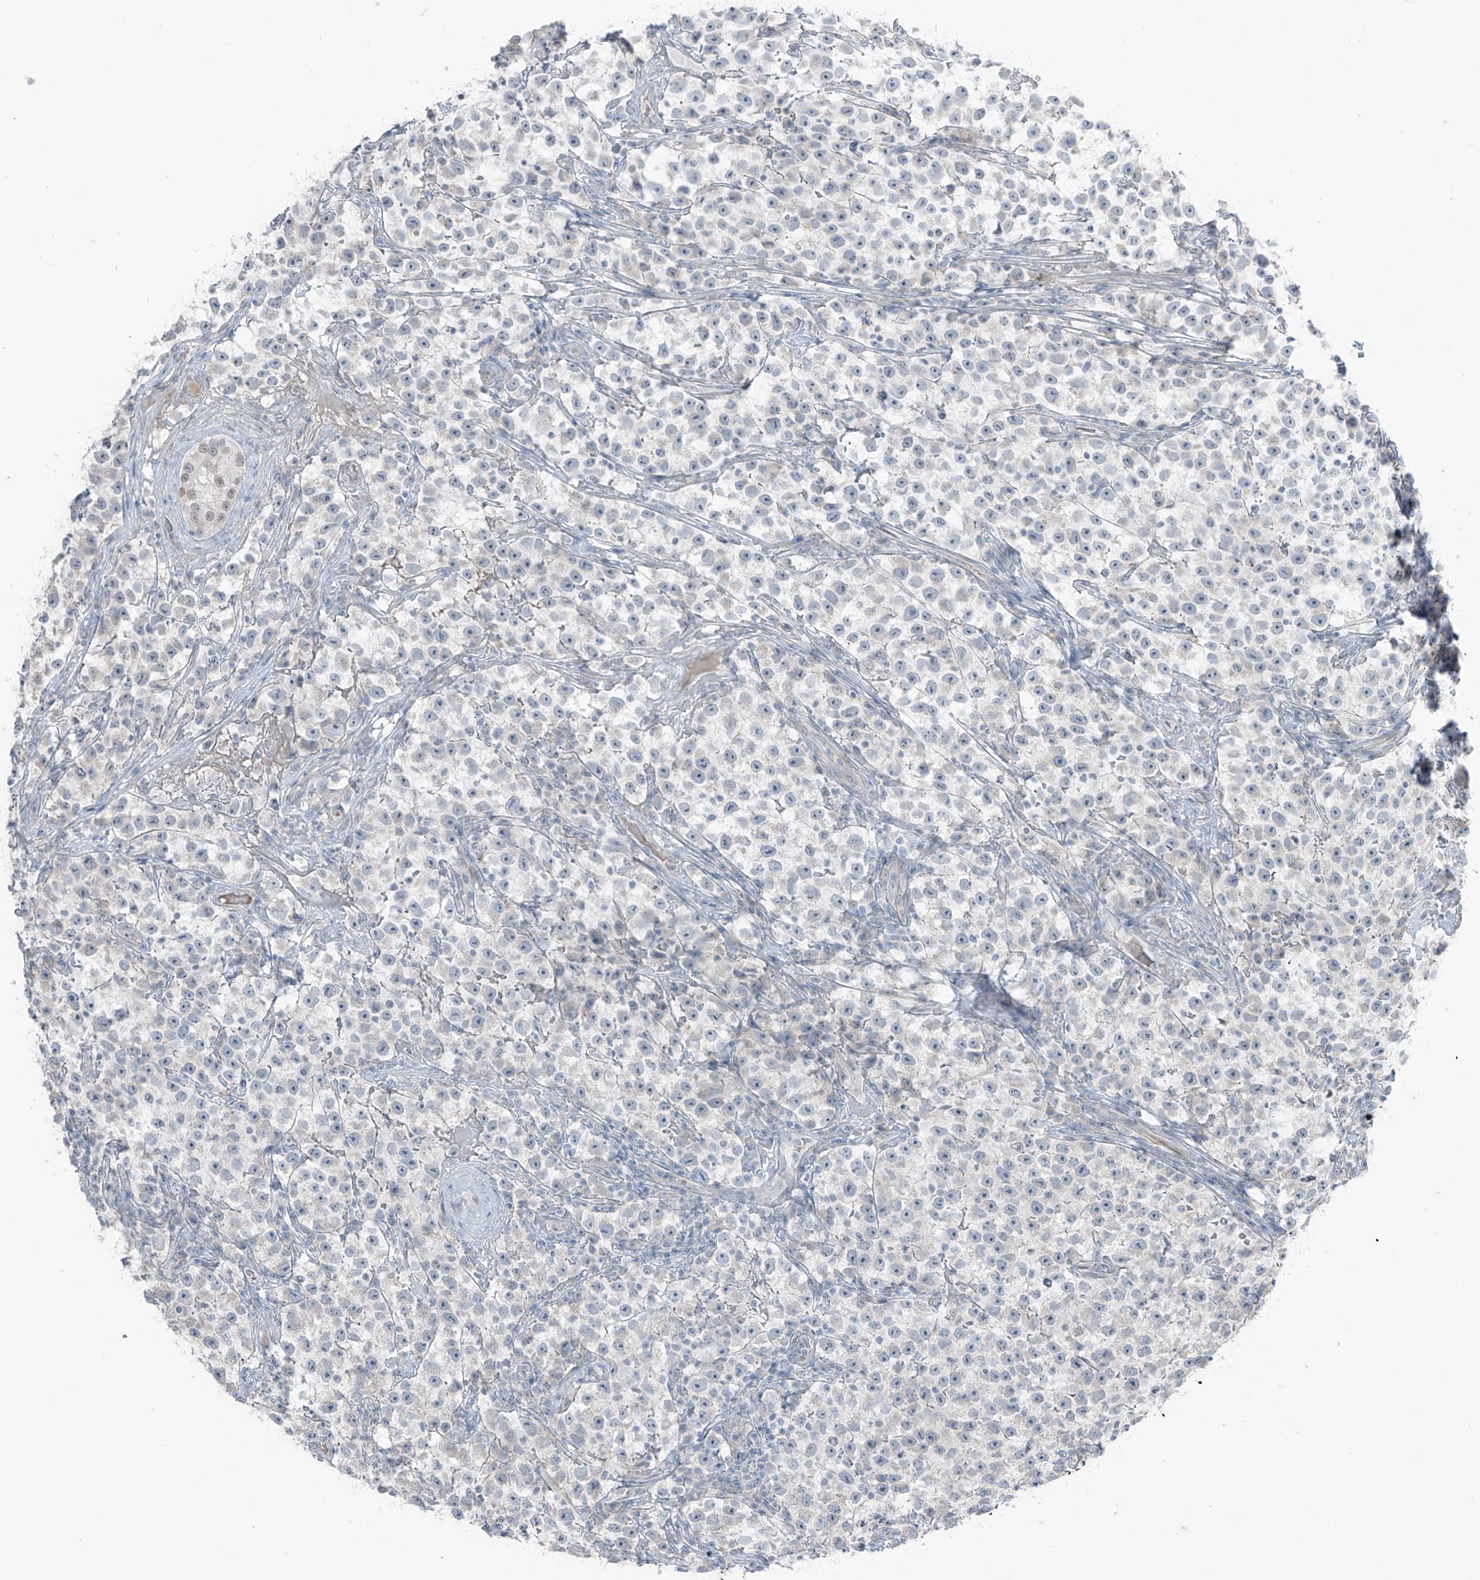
{"staining": {"intensity": "negative", "quantity": "none", "location": "none"}, "tissue": "testis cancer", "cell_type": "Tumor cells", "image_type": "cancer", "snomed": [{"axis": "morphology", "description": "Seminoma, NOS"}, {"axis": "topography", "description": "Testis"}], "caption": "IHC image of human testis cancer stained for a protein (brown), which reveals no positivity in tumor cells.", "gene": "PRDM6", "patient": {"sex": "male", "age": 22}}